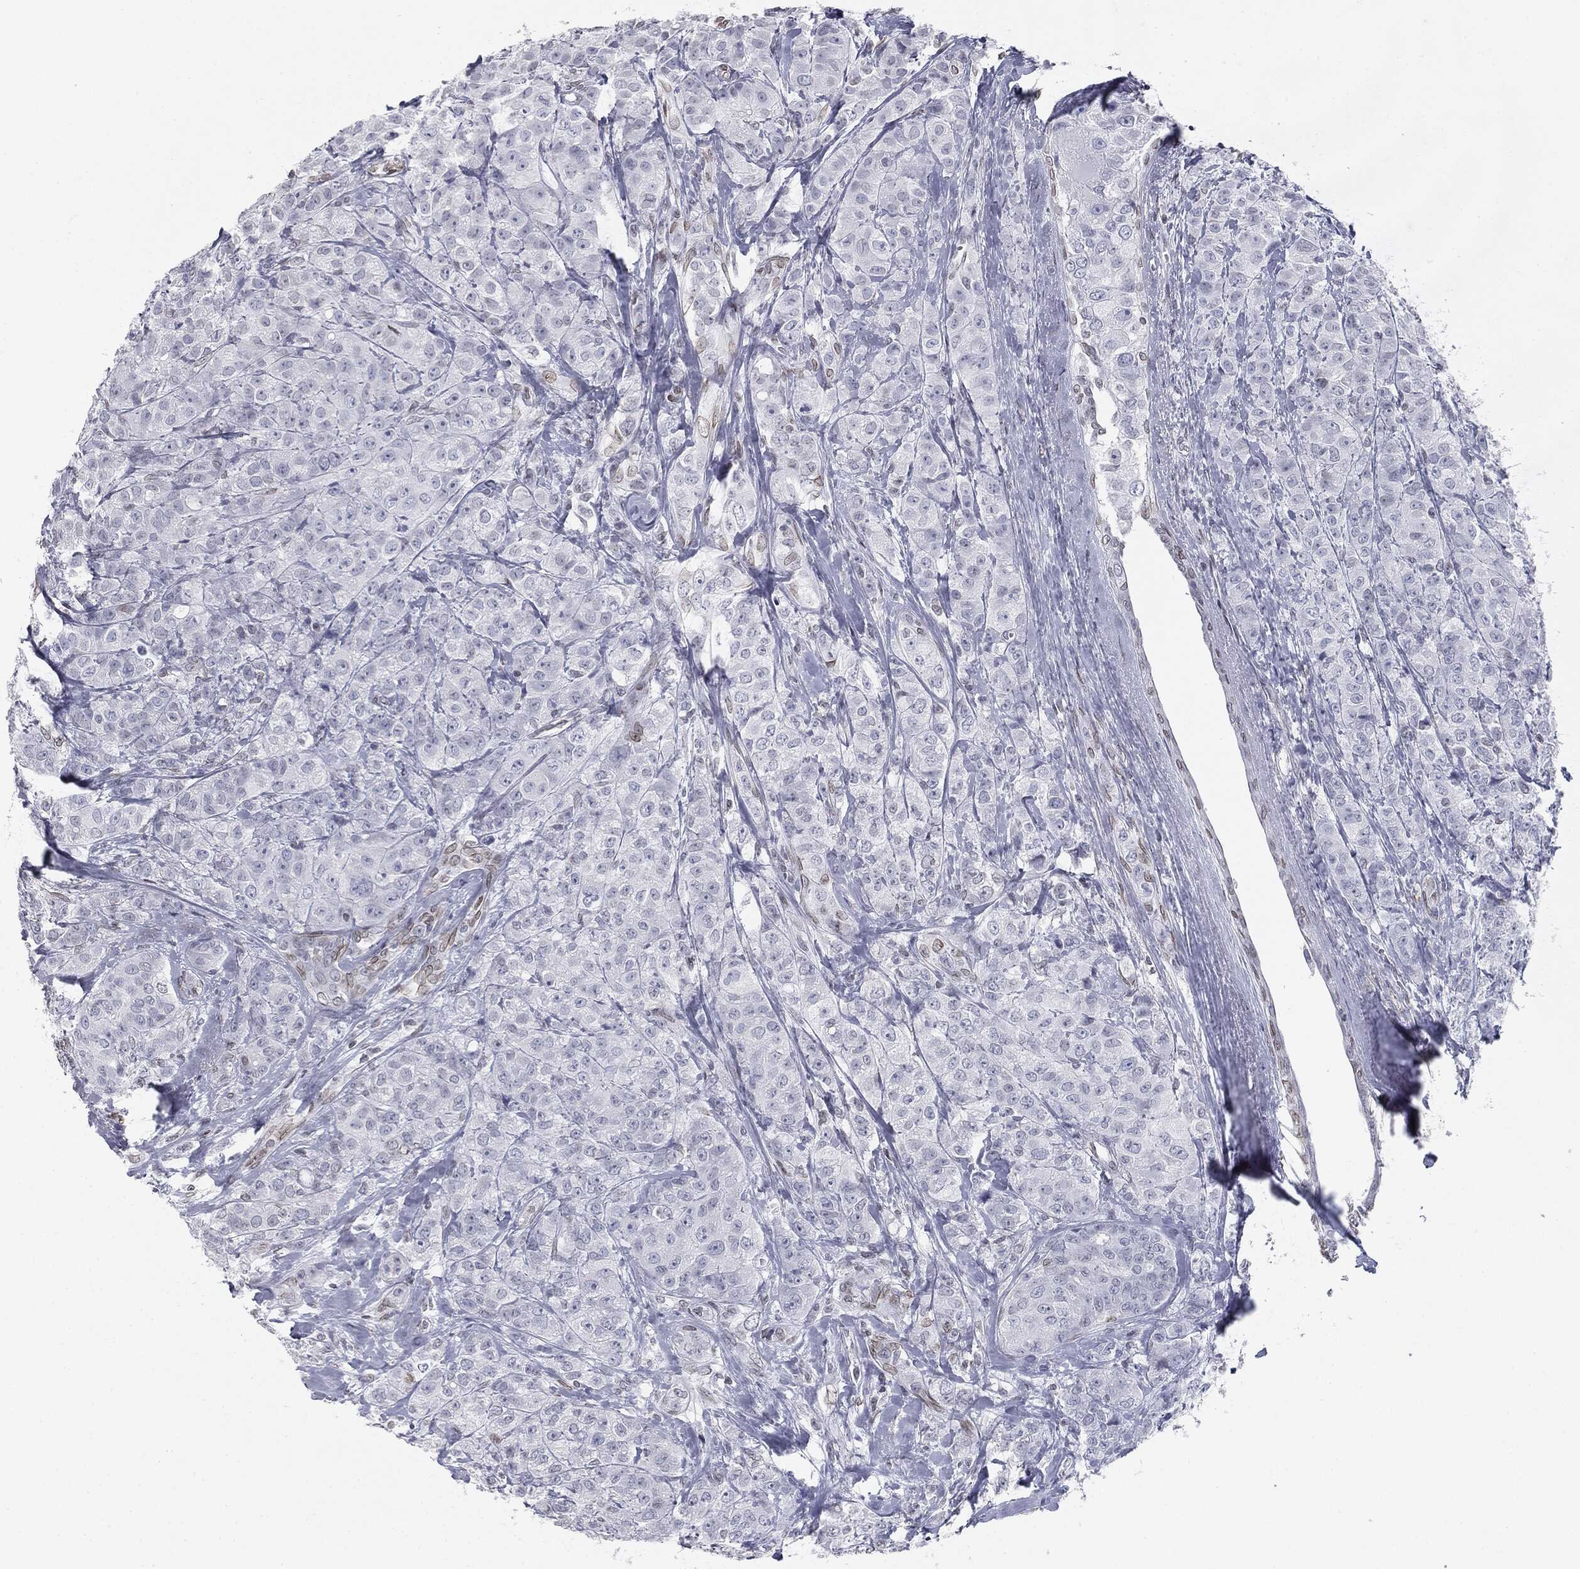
{"staining": {"intensity": "negative", "quantity": "none", "location": "none"}, "tissue": "breast cancer", "cell_type": "Tumor cells", "image_type": "cancer", "snomed": [{"axis": "morphology", "description": "Normal tissue, NOS"}, {"axis": "morphology", "description": "Duct carcinoma"}, {"axis": "topography", "description": "Breast"}], "caption": "High power microscopy micrograph of an immunohistochemistry histopathology image of breast intraductal carcinoma, revealing no significant expression in tumor cells.", "gene": "ALDOB", "patient": {"sex": "female", "age": 43}}